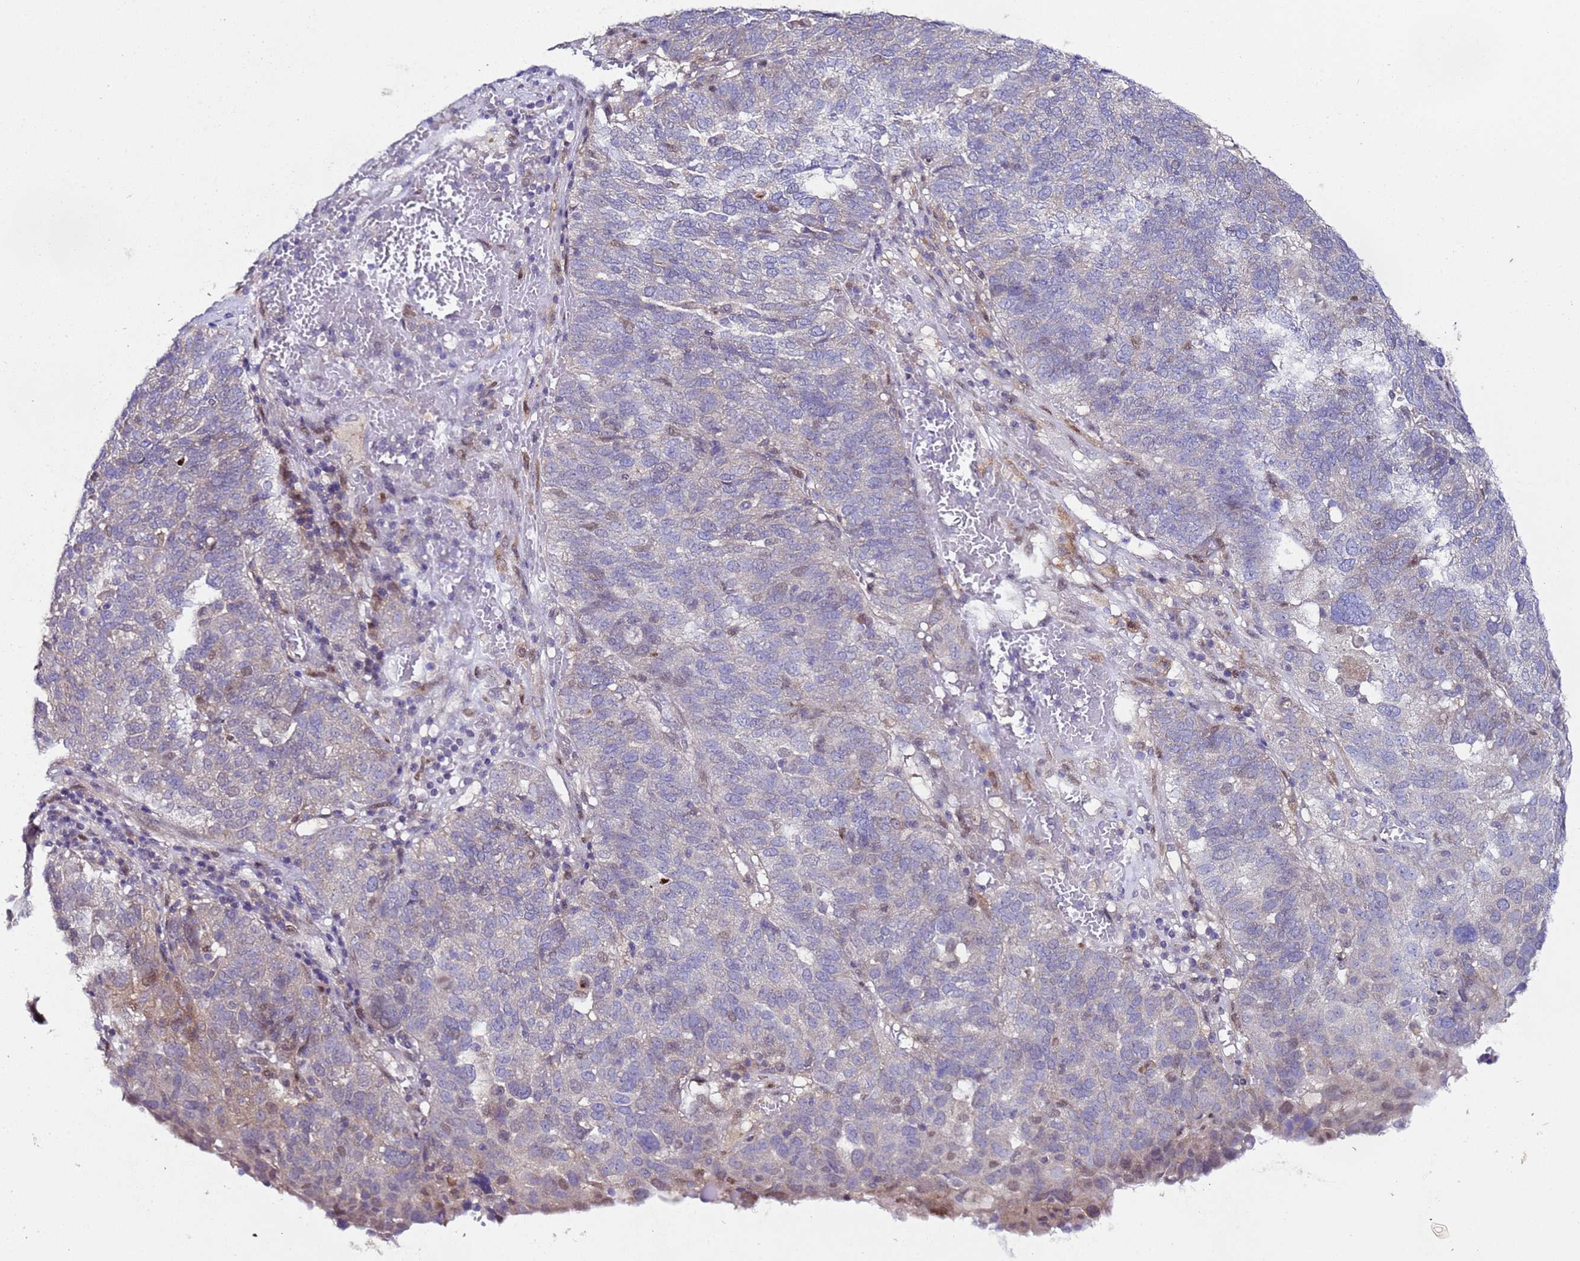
{"staining": {"intensity": "negative", "quantity": "none", "location": "none"}, "tissue": "ovarian cancer", "cell_type": "Tumor cells", "image_type": "cancer", "snomed": [{"axis": "morphology", "description": "Cystadenocarcinoma, serous, NOS"}, {"axis": "topography", "description": "Ovary"}], "caption": "Immunohistochemical staining of serous cystadenocarcinoma (ovarian) shows no significant expression in tumor cells.", "gene": "ALG3", "patient": {"sex": "female", "age": 59}}